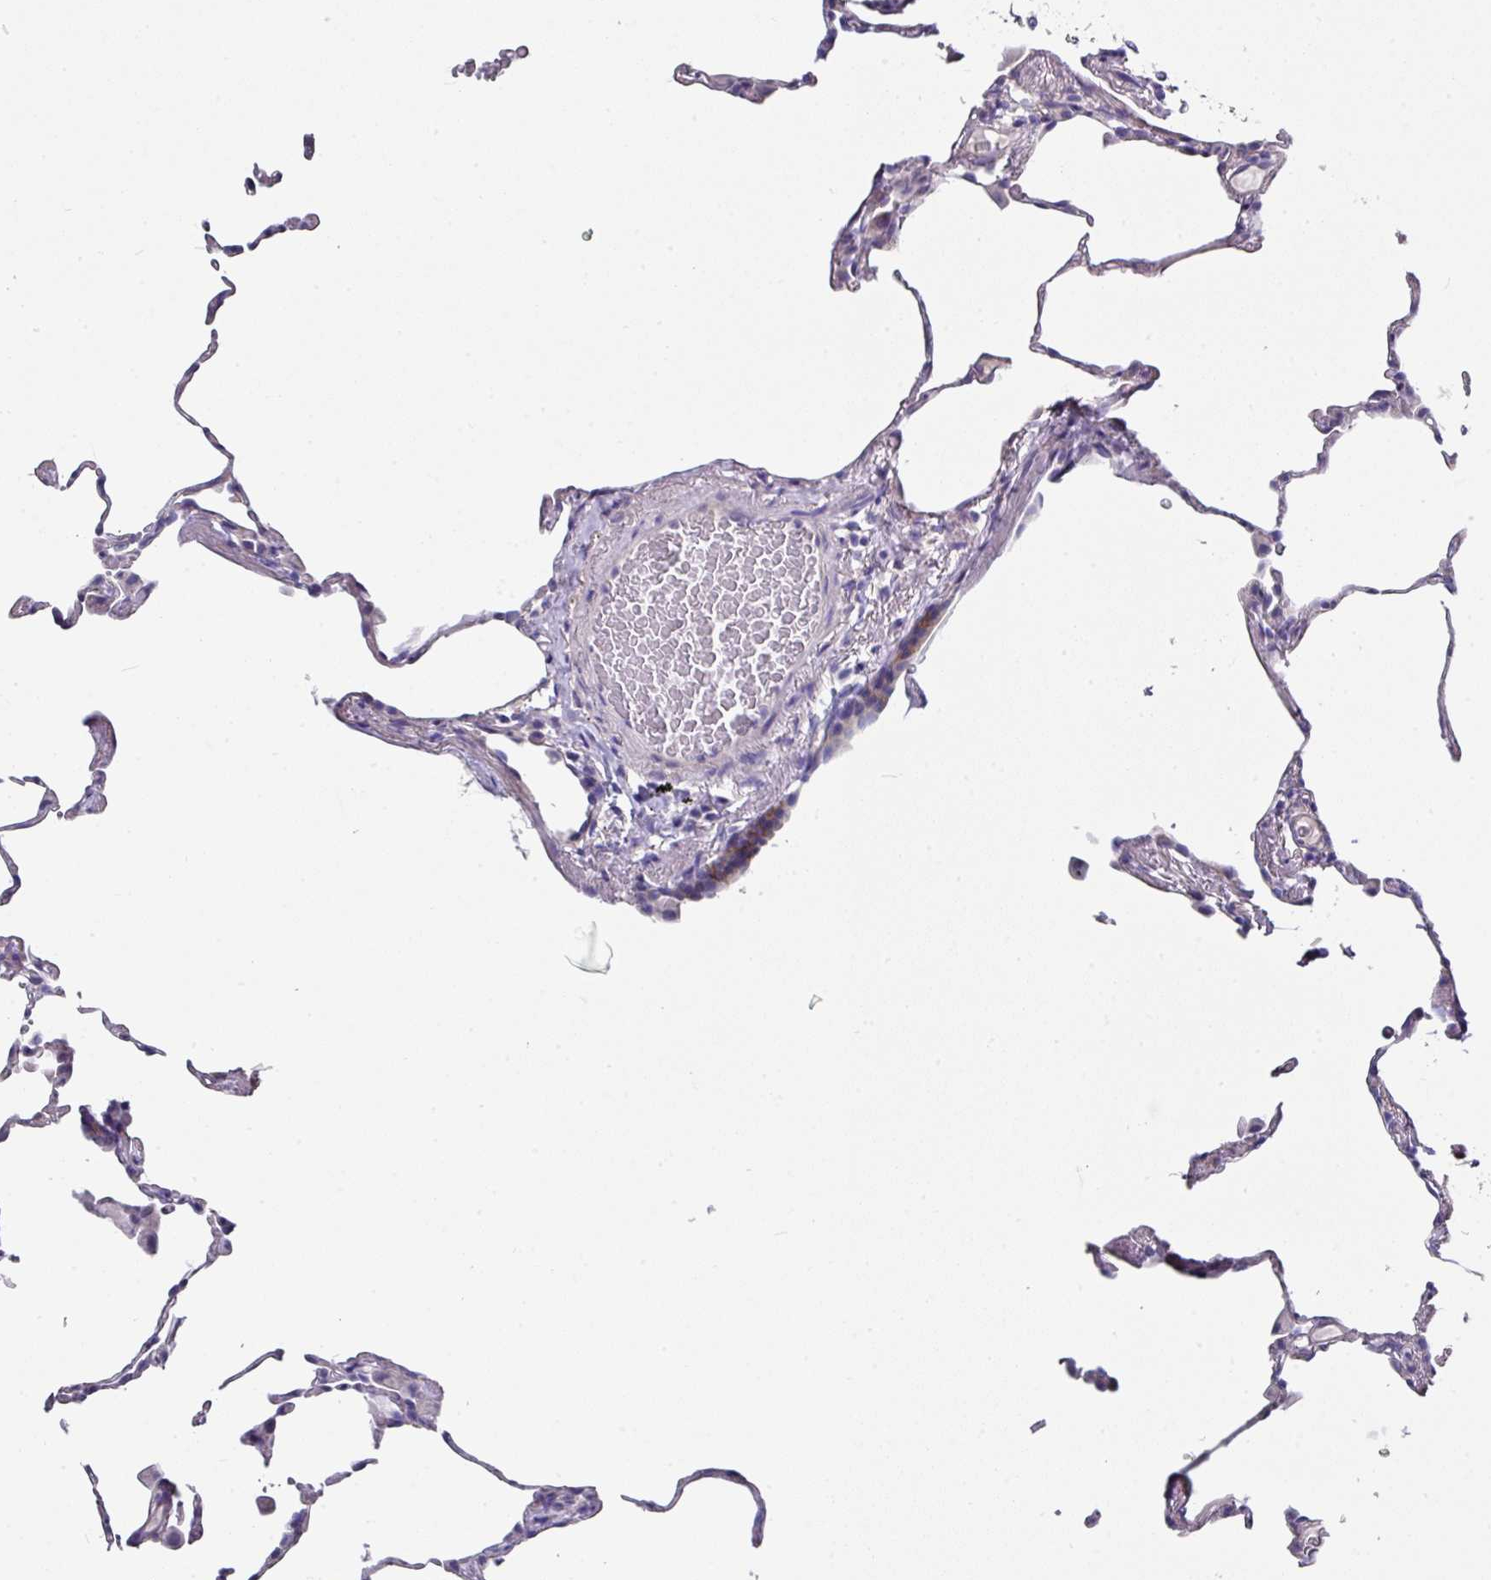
{"staining": {"intensity": "negative", "quantity": "none", "location": "none"}, "tissue": "lung", "cell_type": "Alveolar cells", "image_type": "normal", "snomed": [{"axis": "morphology", "description": "Normal tissue, NOS"}, {"axis": "topography", "description": "Lung"}], "caption": "This image is of benign lung stained with immunohistochemistry (IHC) to label a protein in brown with the nuclei are counter-stained blue. There is no expression in alveolar cells.", "gene": "CLDN1", "patient": {"sex": "female", "age": 57}}